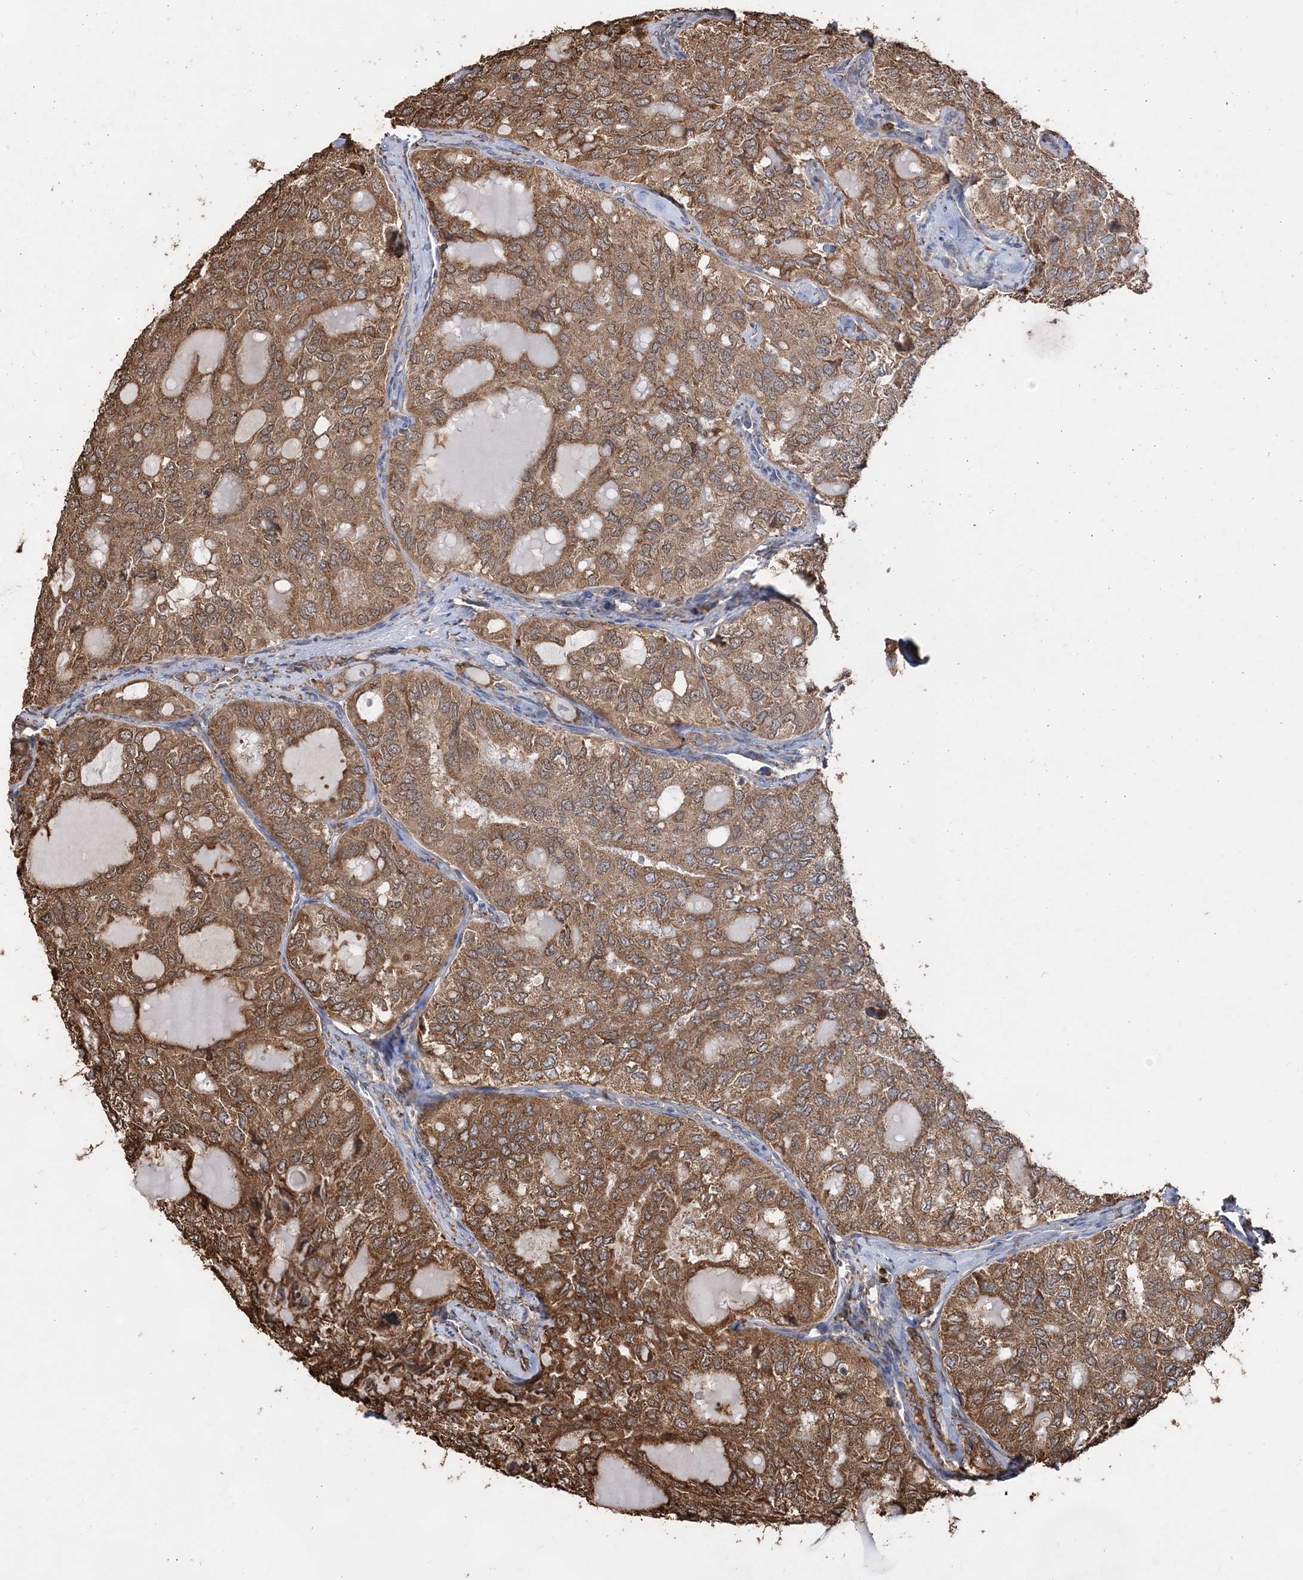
{"staining": {"intensity": "moderate", "quantity": ">75%", "location": "cytoplasmic/membranous"}, "tissue": "thyroid cancer", "cell_type": "Tumor cells", "image_type": "cancer", "snomed": [{"axis": "morphology", "description": "Follicular adenoma carcinoma, NOS"}, {"axis": "topography", "description": "Thyroid gland"}], "caption": "Immunohistochemical staining of human thyroid cancer (follicular adenoma carcinoma) shows medium levels of moderate cytoplasmic/membranous protein staining in about >75% of tumor cells. (IHC, brightfield microscopy, high magnification).", "gene": "WDR12", "patient": {"sex": "male", "age": 75}}